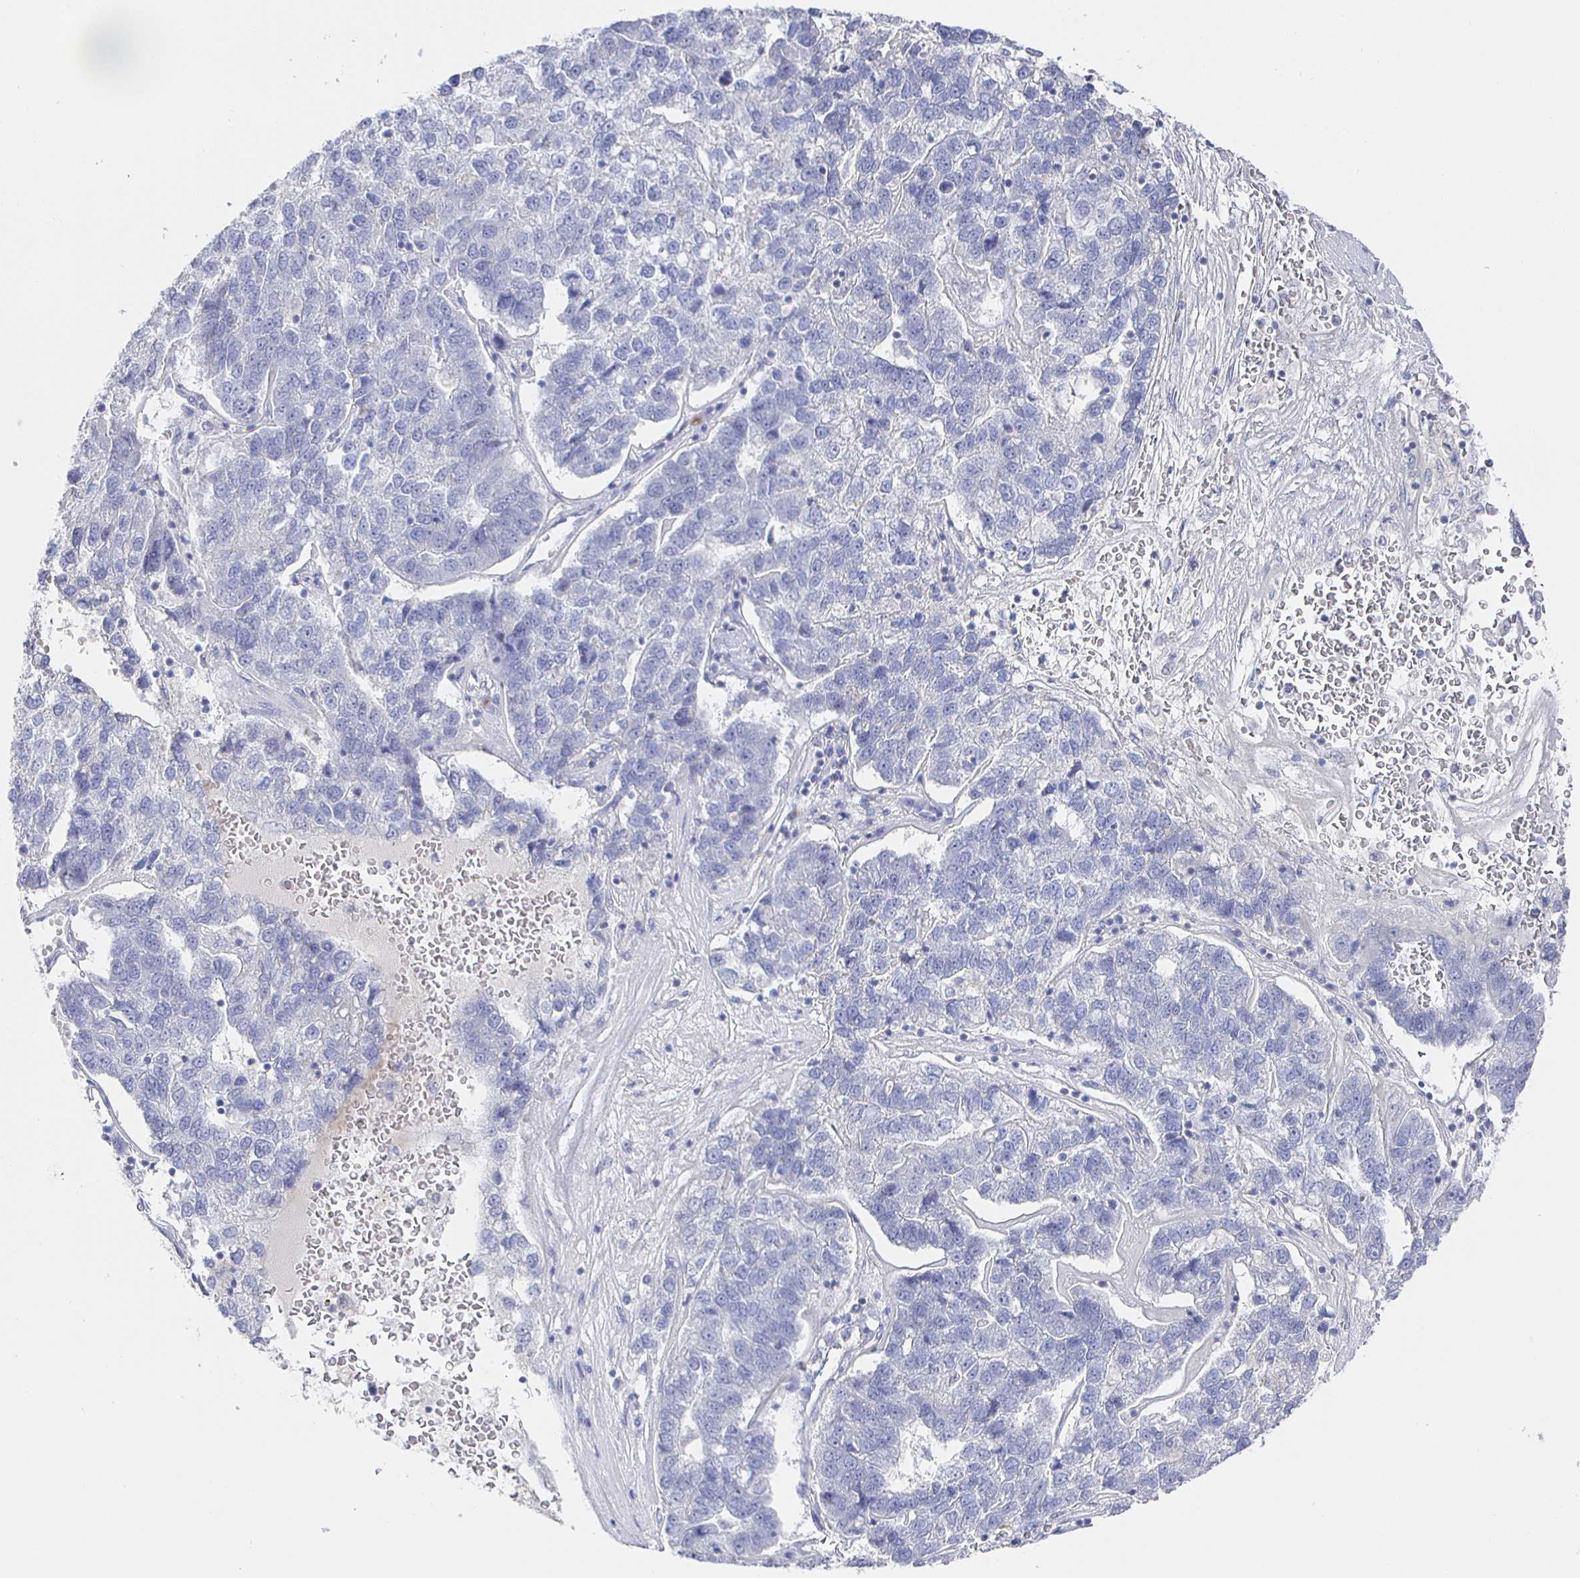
{"staining": {"intensity": "negative", "quantity": "none", "location": "none"}, "tissue": "pancreatic cancer", "cell_type": "Tumor cells", "image_type": "cancer", "snomed": [{"axis": "morphology", "description": "Adenocarcinoma, NOS"}, {"axis": "topography", "description": "Pancreas"}], "caption": "The IHC image has no significant positivity in tumor cells of pancreatic cancer (adenocarcinoma) tissue.", "gene": "LRRC23", "patient": {"sex": "female", "age": 61}}